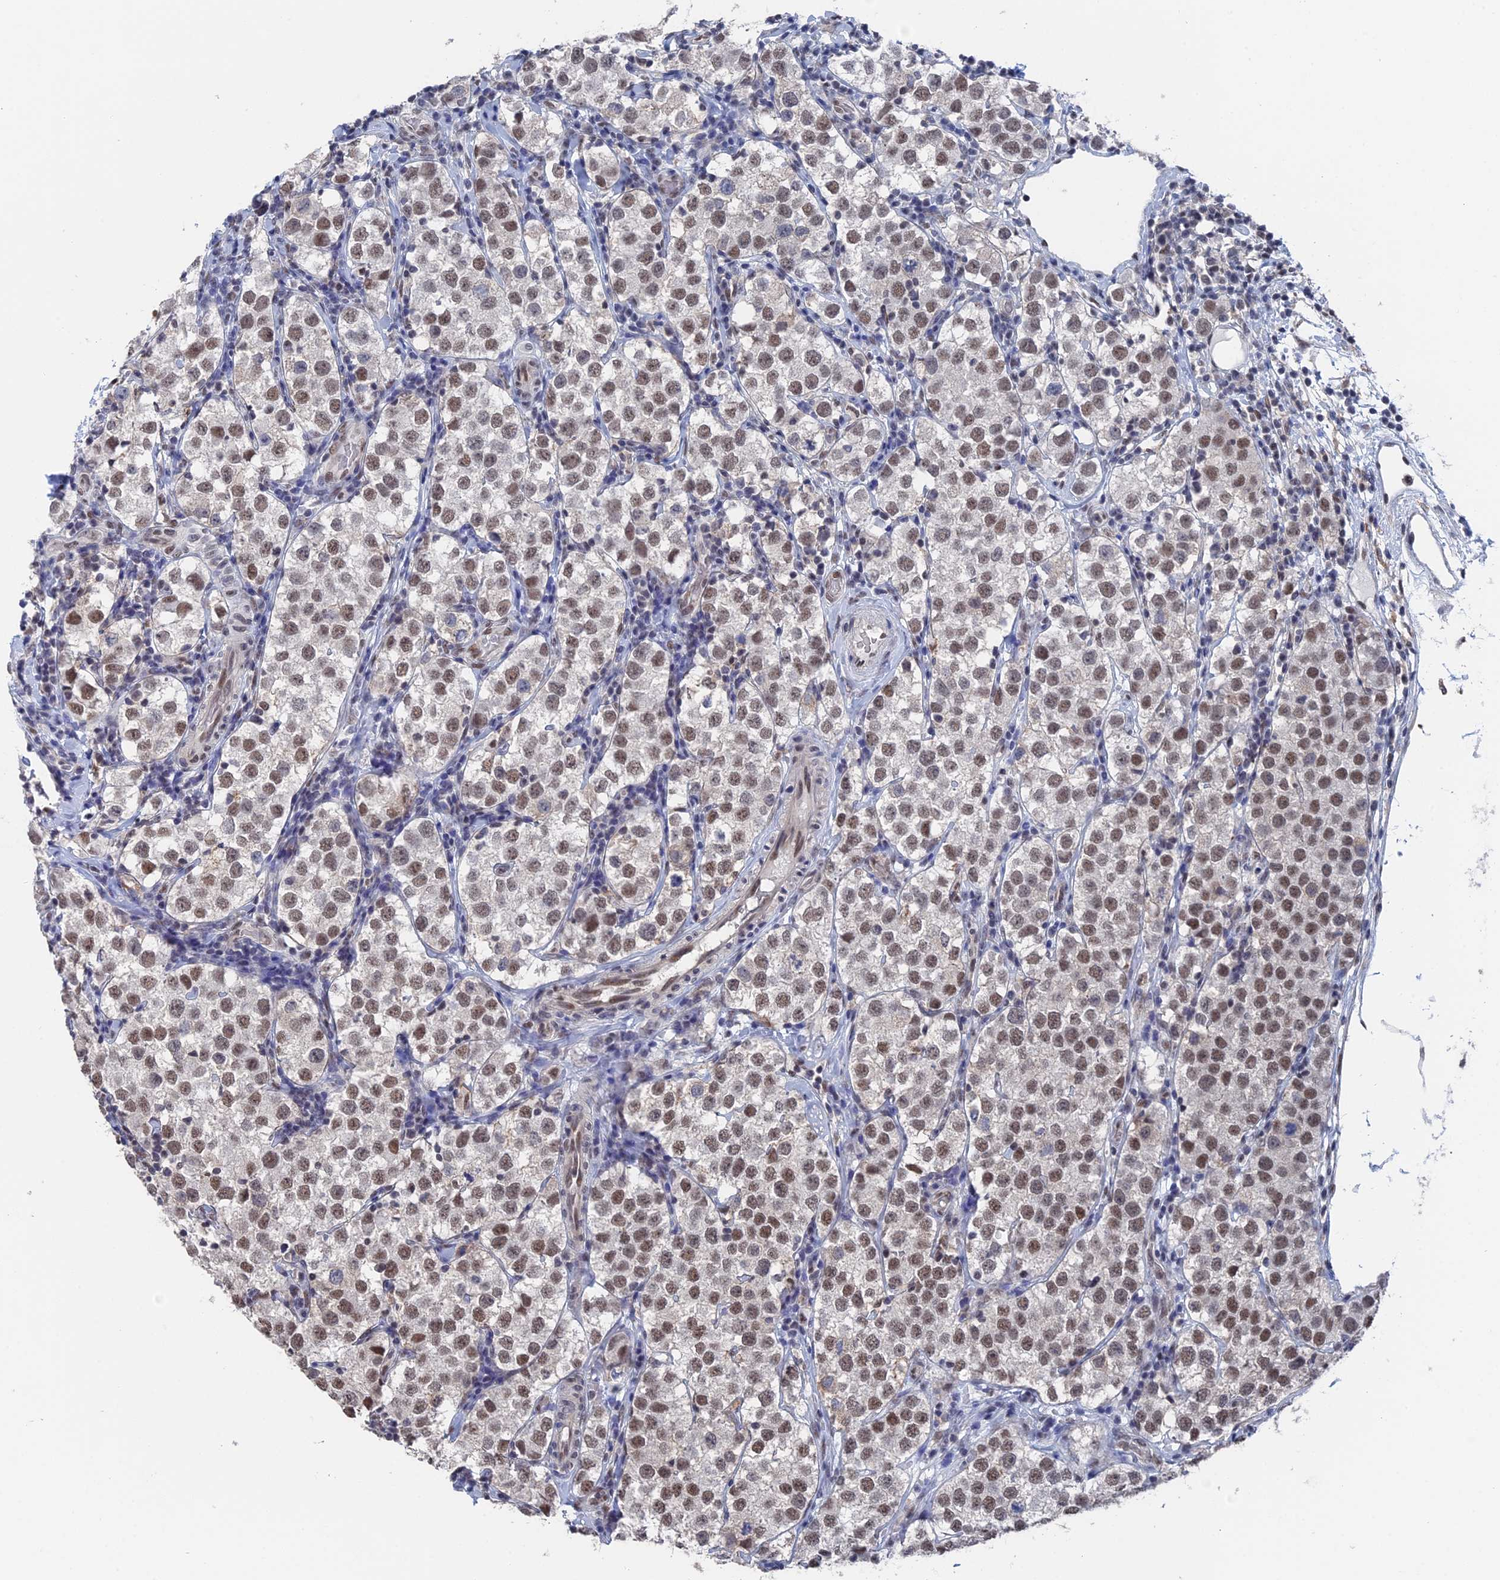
{"staining": {"intensity": "moderate", "quantity": ">75%", "location": "nuclear"}, "tissue": "testis cancer", "cell_type": "Tumor cells", "image_type": "cancer", "snomed": [{"axis": "morphology", "description": "Seminoma, NOS"}, {"axis": "topography", "description": "Testis"}], "caption": "About >75% of tumor cells in human testis cancer (seminoma) reveal moderate nuclear protein staining as visualized by brown immunohistochemical staining.", "gene": "TSSC4", "patient": {"sex": "male", "age": 34}}